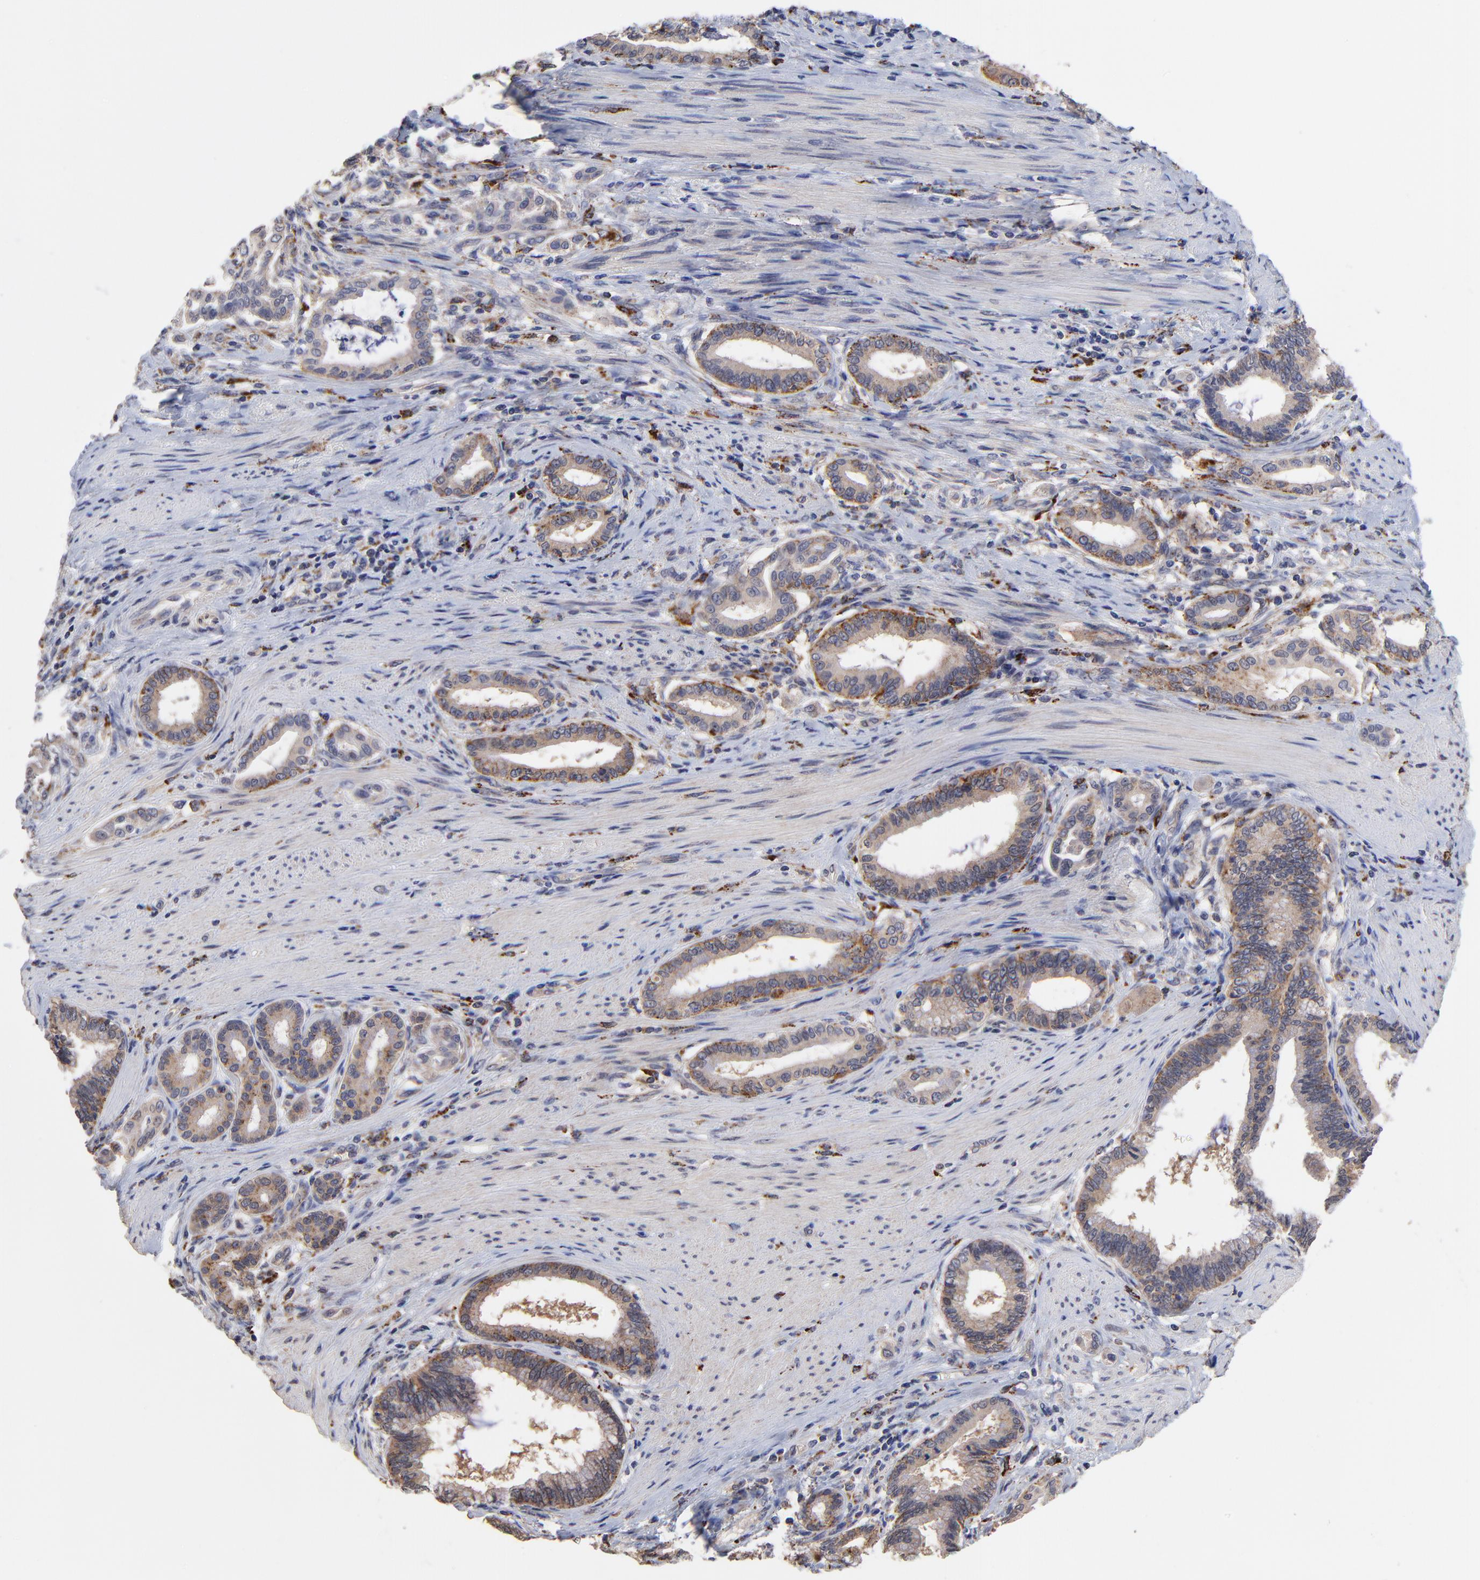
{"staining": {"intensity": "moderate", "quantity": "25%-75%", "location": "cytoplasmic/membranous"}, "tissue": "pancreatic cancer", "cell_type": "Tumor cells", "image_type": "cancer", "snomed": [{"axis": "morphology", "description": "Adenocarcinoma, NOS"}, {"axis": "topography", "description": "Pancreas"}], "caption": "The image exhibits staining of pancreatic cancer (adenocarcinoma), revealing moderate cytoplasmic/membranous protein staining (brown color) within tumor cells.", "gene": "PDE4B", "patient": {"sex": "female", "age": 64}}